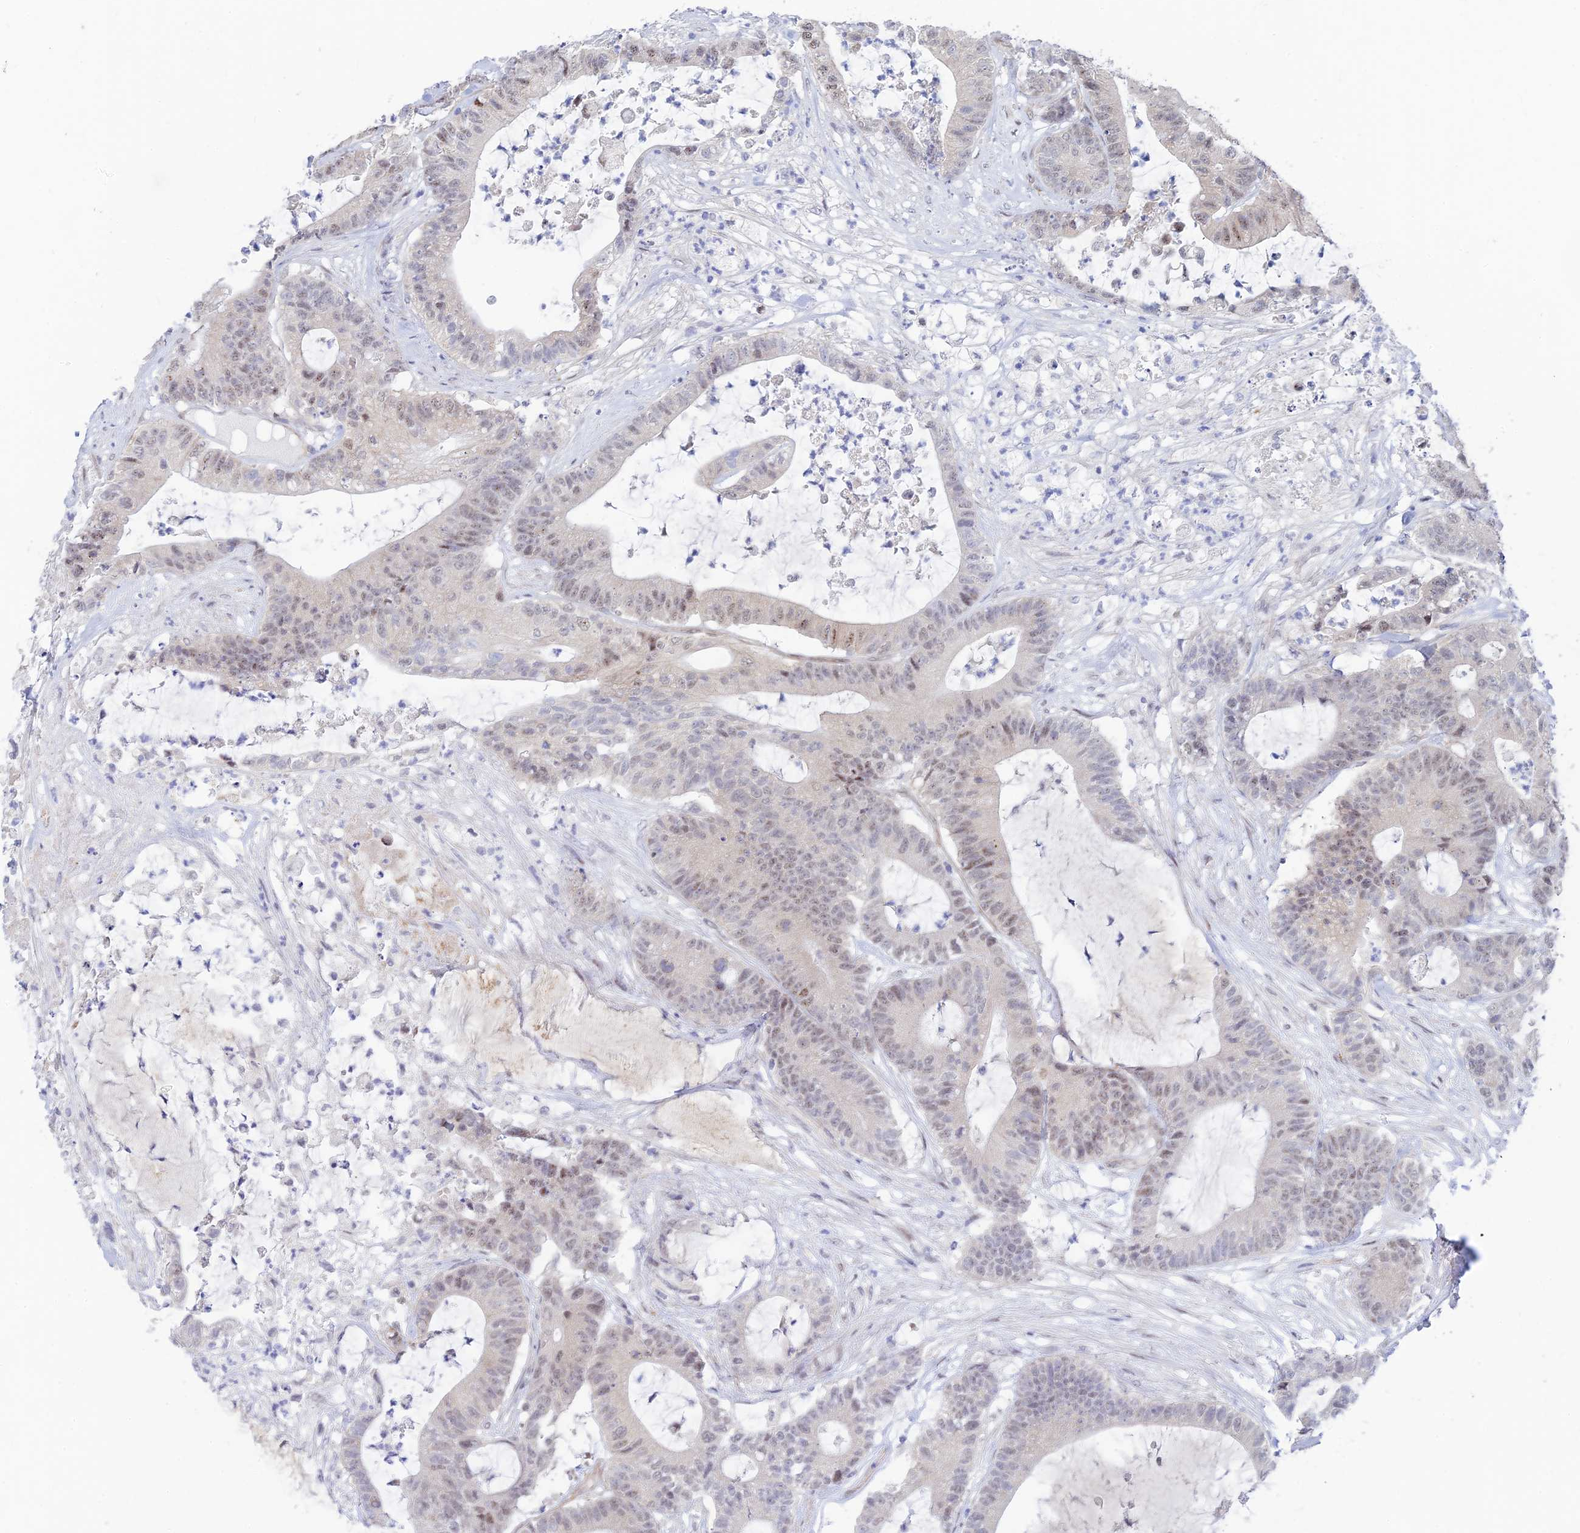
{"staining": {"intensity": "weak", "quantity": "25%-75%", "location": "nuclear"}, "tissue": "colorectal cancer", "cell_type": "Tumor cells", "image_type": "cancer", "snomed": [{"axis": "morphology", "description": "Adenocarcinoma, NOS"}, {"axis": "topography", "description": "Colon"}], "caption": "Colorectal adenocarcinoma stained with IHC displays weak nuclear staining in approximately 25%-75% of tumor cells. The protein is stained brown, and the nuclei are stained in blue (DAB IHC with brightfield microscopy, high magnification).", "gene": "CFAP92", "patient": {"sex": "female", "age": 84}}